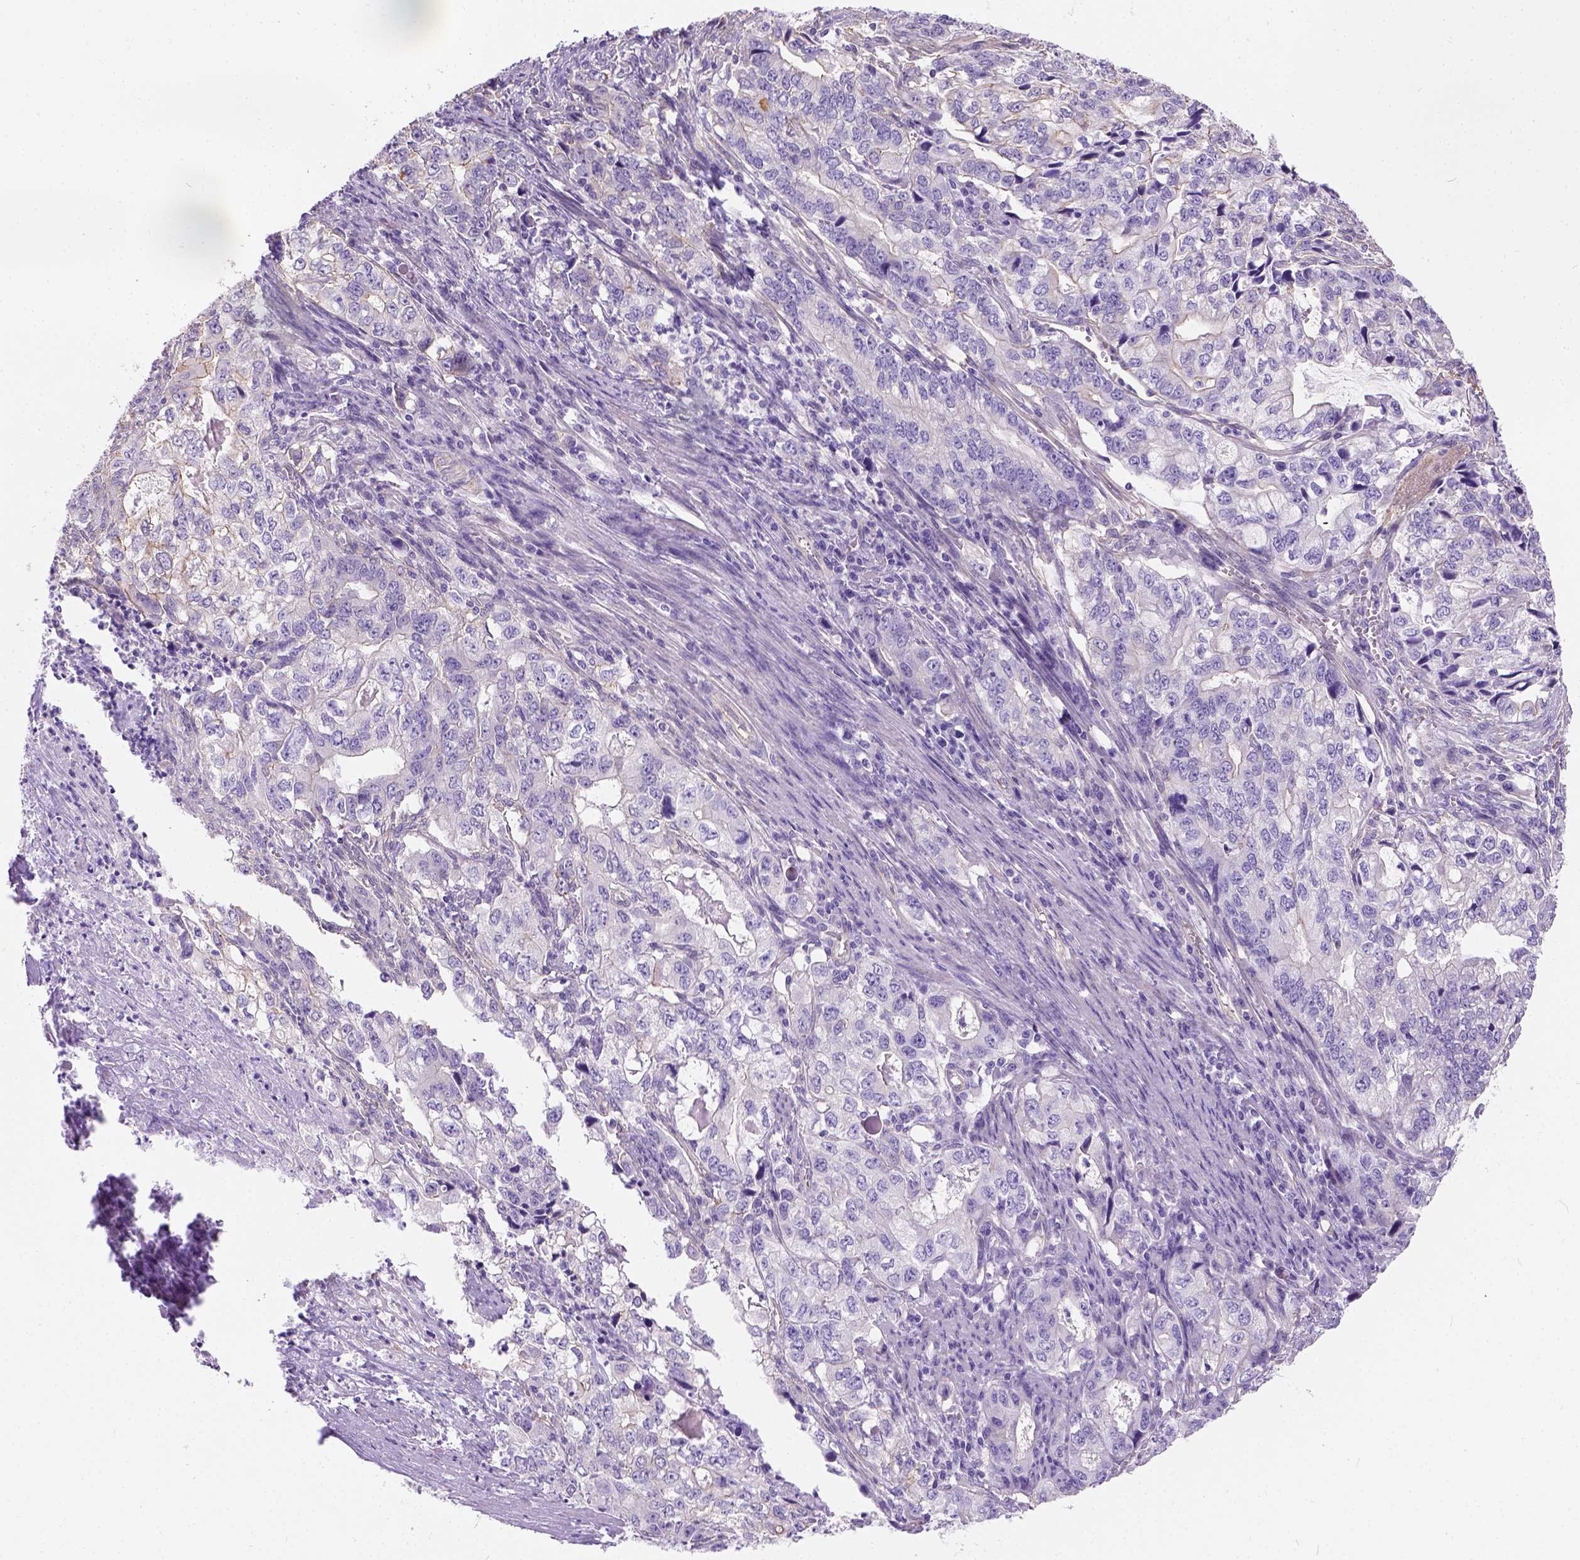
{"staining": {"intensity": "negative", "quantity": "none", "location": "none"}, "tissue": "stomach cancer", "cell_type": "Tumor cells", "image_type": "cancer", "snomed": [{"axis": "morphology", "description": "Adenocarcinoma, NOS"}, {"axis": "topography", "description": "Stomach, lower"}], "caption": "Human stomach adenocarcinoma stained for a protein using immunohistochemistry reveals no positivity in tumor cells.", "gene": "PHF7", "patient": {"sex": "female", "age": 72}}